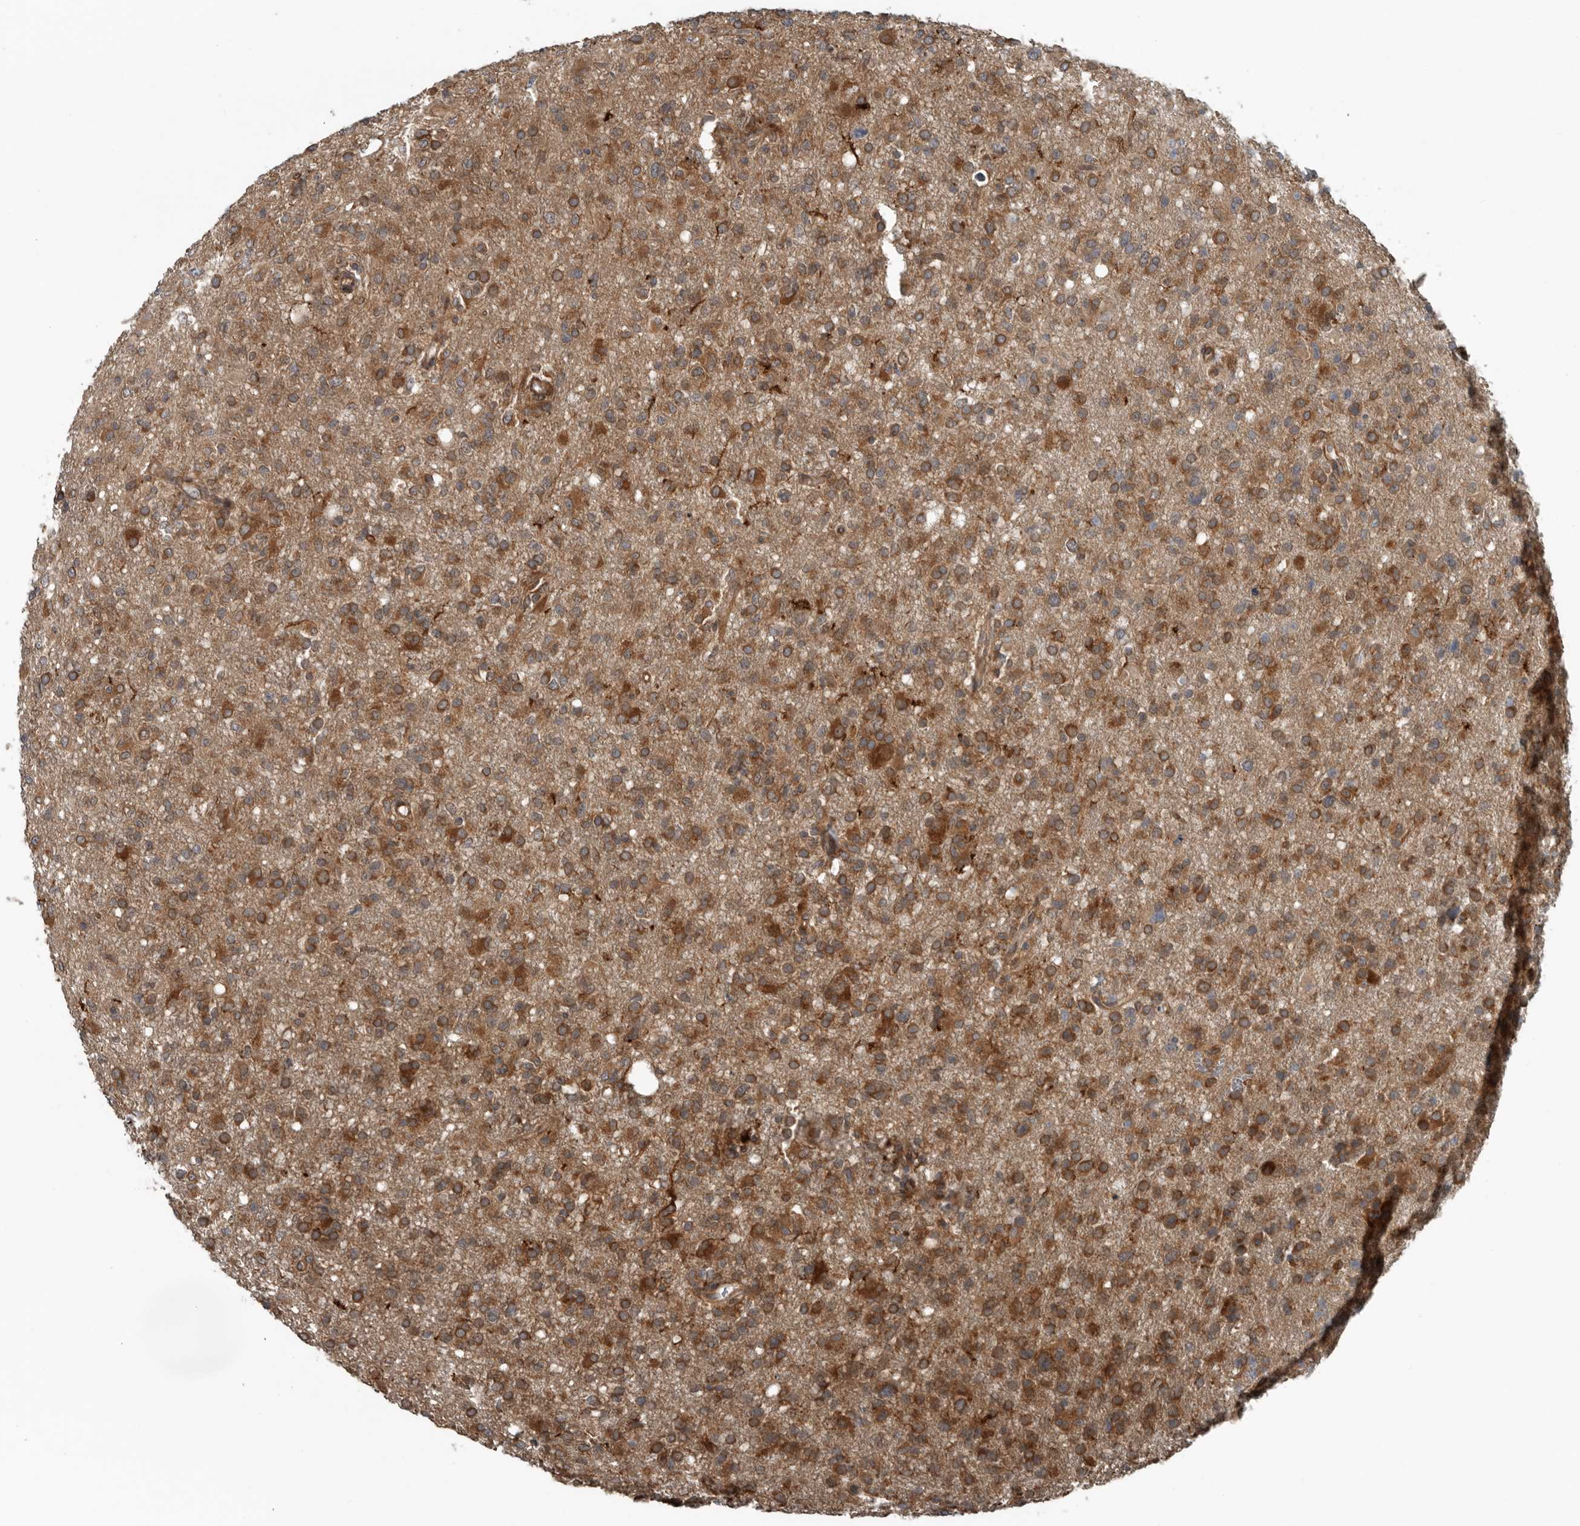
{"staining": {"intensity": "moderate", "quantity": ">75%", "location": "cytoplasmic/membranous"}, "tissue": "glioma", "cell_type": "Tumor cells", "image_type": "cancer", "snomed": [{"axis": "morphology", "description": "Glioma, malignant, High grade"}, {"axis": "topography", "description": "Brain"}], "caption": "The immunohistochemical stain highlights moderate cytoplasmic/membranous expression in tumor cells of malignant glioma (high-grade) tissue.", "gene": "AMFR", "patient": {"sex": "female", "age": 57}}